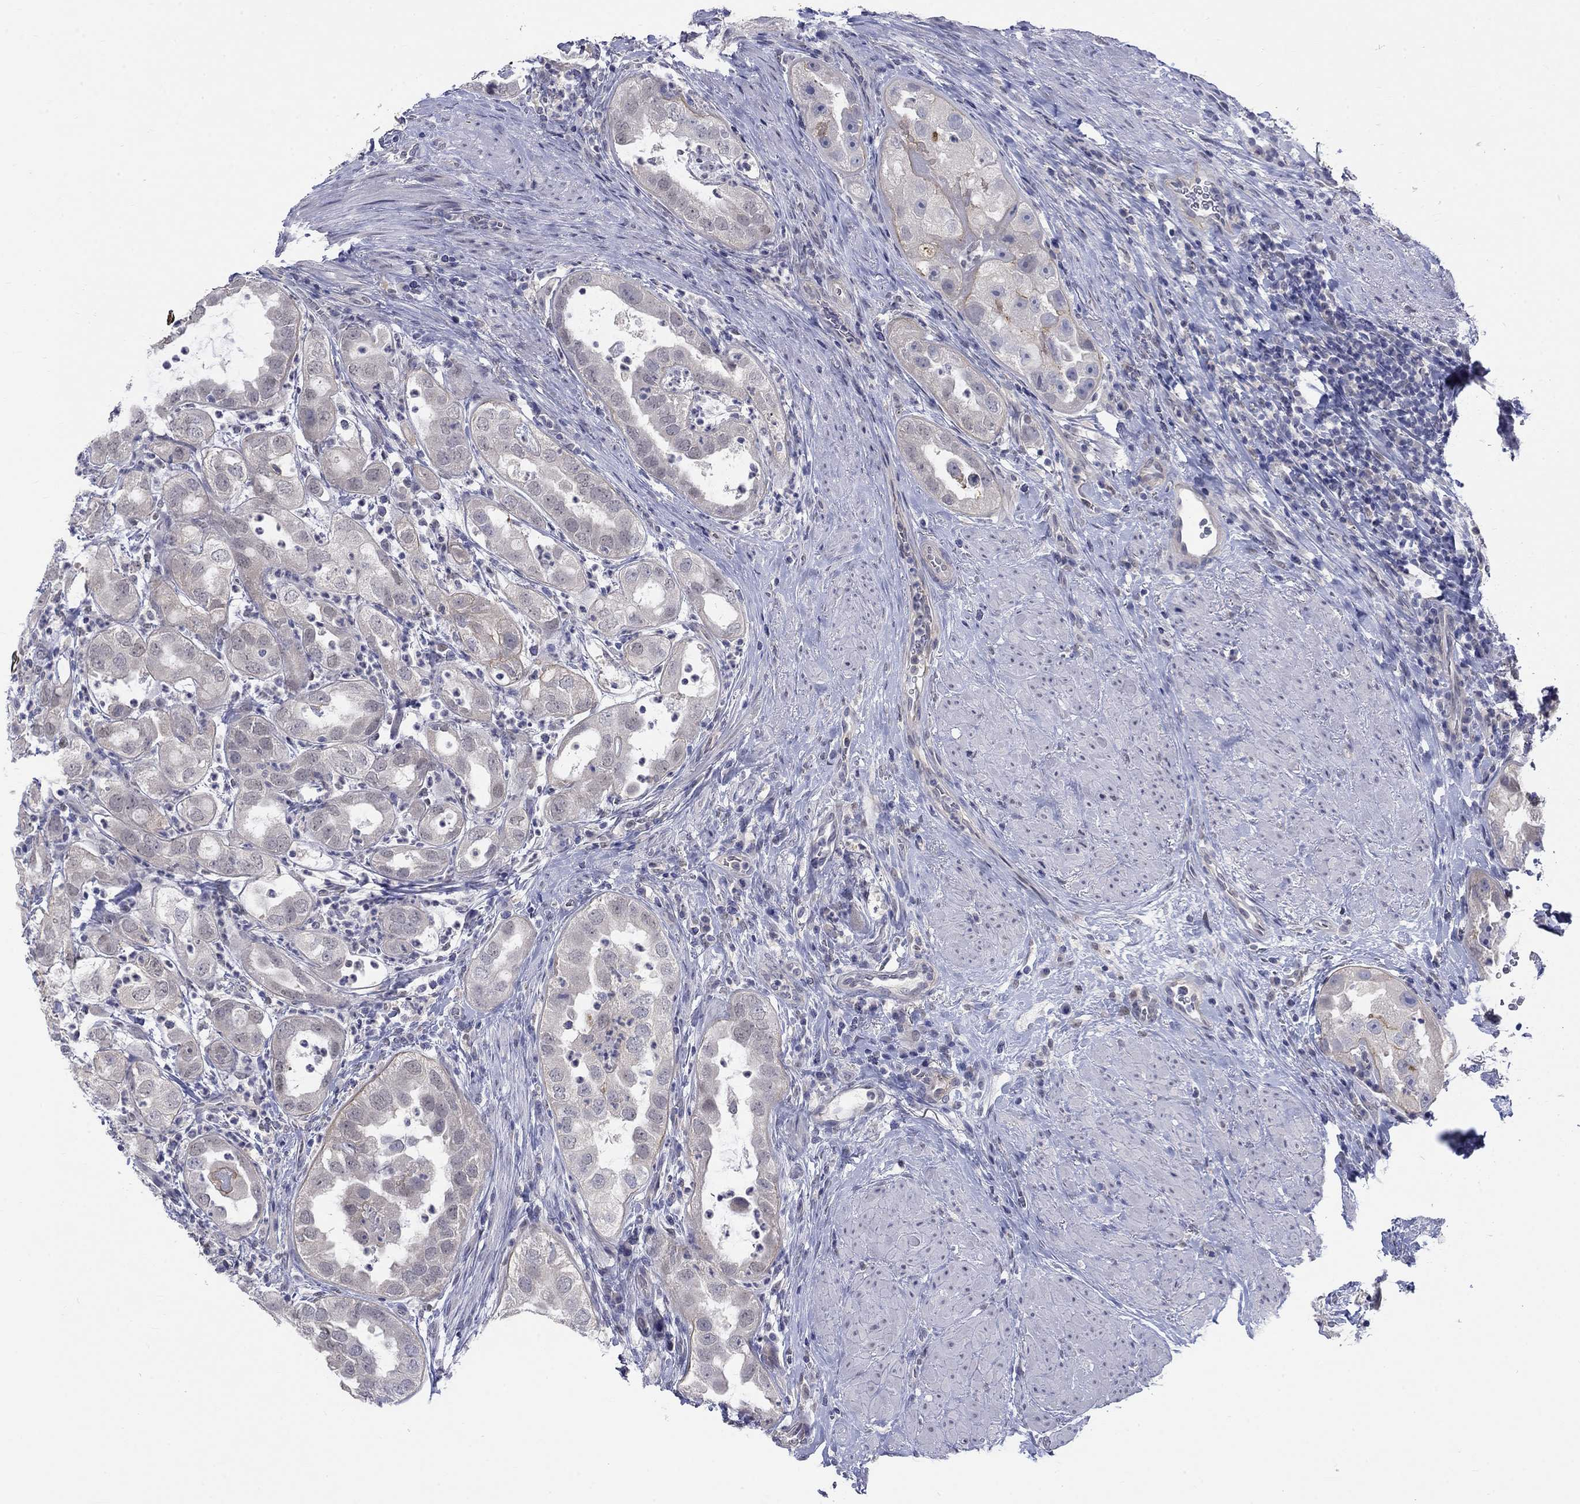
{"staining": {"intensity": "negative", "quantity": "none", "location": "none"}, "tissue": "urothelial cancer", "cell_type": "Tumor cells", "image_type": "cancer", "snomed": [{"axis": "morphology", "description": "Urothelial carcinoma, High grade"}, {"axis": "topography", "description": "Urinary bladder"}], "caption": "This is an immunohistochemistry photomicrograph of high-grade urothelial carcinoma. There is no expression in tumor cells.", "gene": "EGFLAM", "patient": {"sex": "female", "age": 41}}